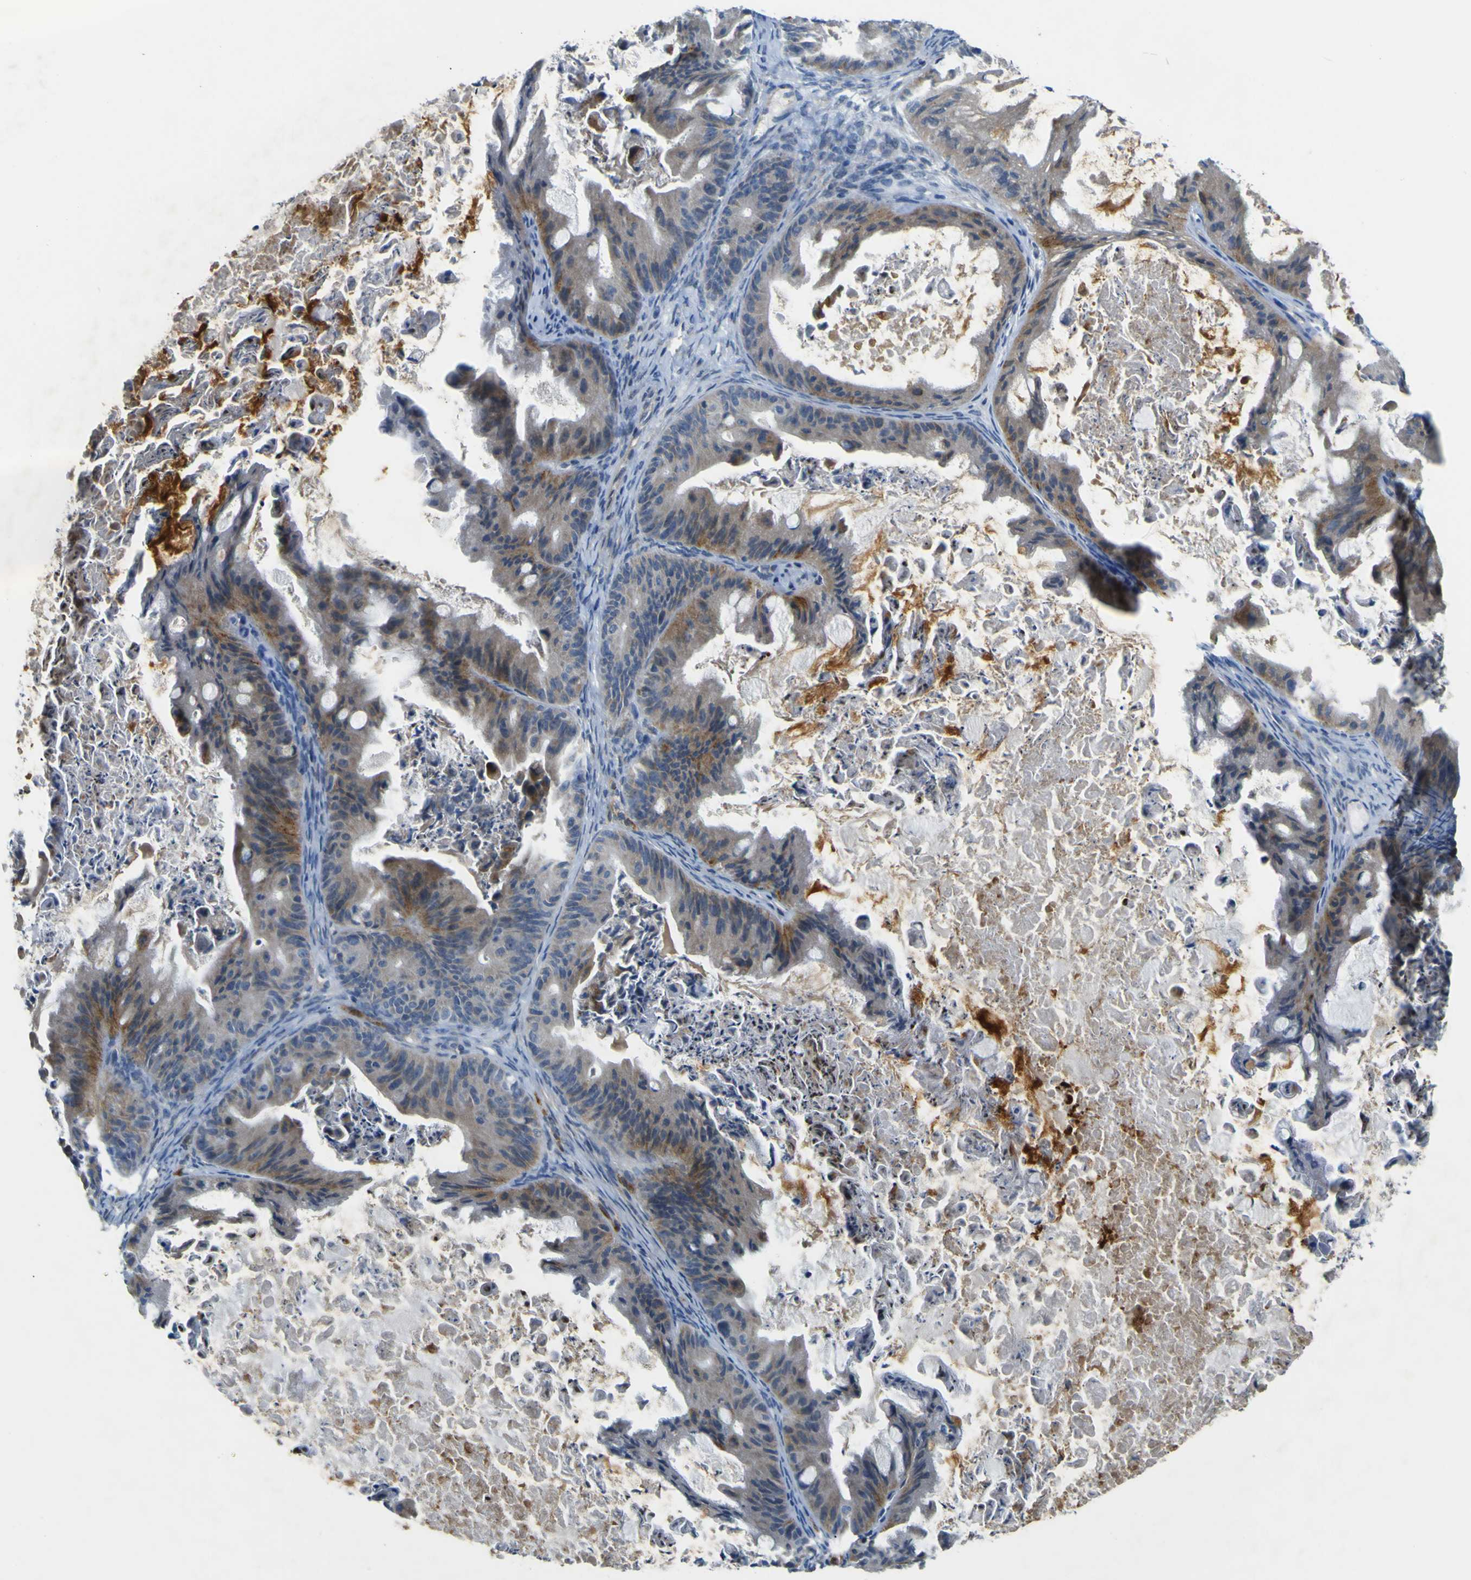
{"staining": {"intensity": "weak", "quantity": ">75%", "location": "cytoplasmic/membranous"}, "tissue": "ovarian cancer", "cell_type": "Tumor cells", "image_type": "cancer", "snomed": [{"axis": "morphology", "description": "Cystadenocarcinoma, mucinous, NOS"}, {"axis": "topography", "description": "Ovary"}], "caption": "Immunohistochemical staining of human ovarian mucinous cystadenocarcinoma displays low levels of weak cytoplasmic/membranous expression in about >75% of tumor cells.", "gene": "LDLR", "patient": {"sex": "female", "age": 37}}